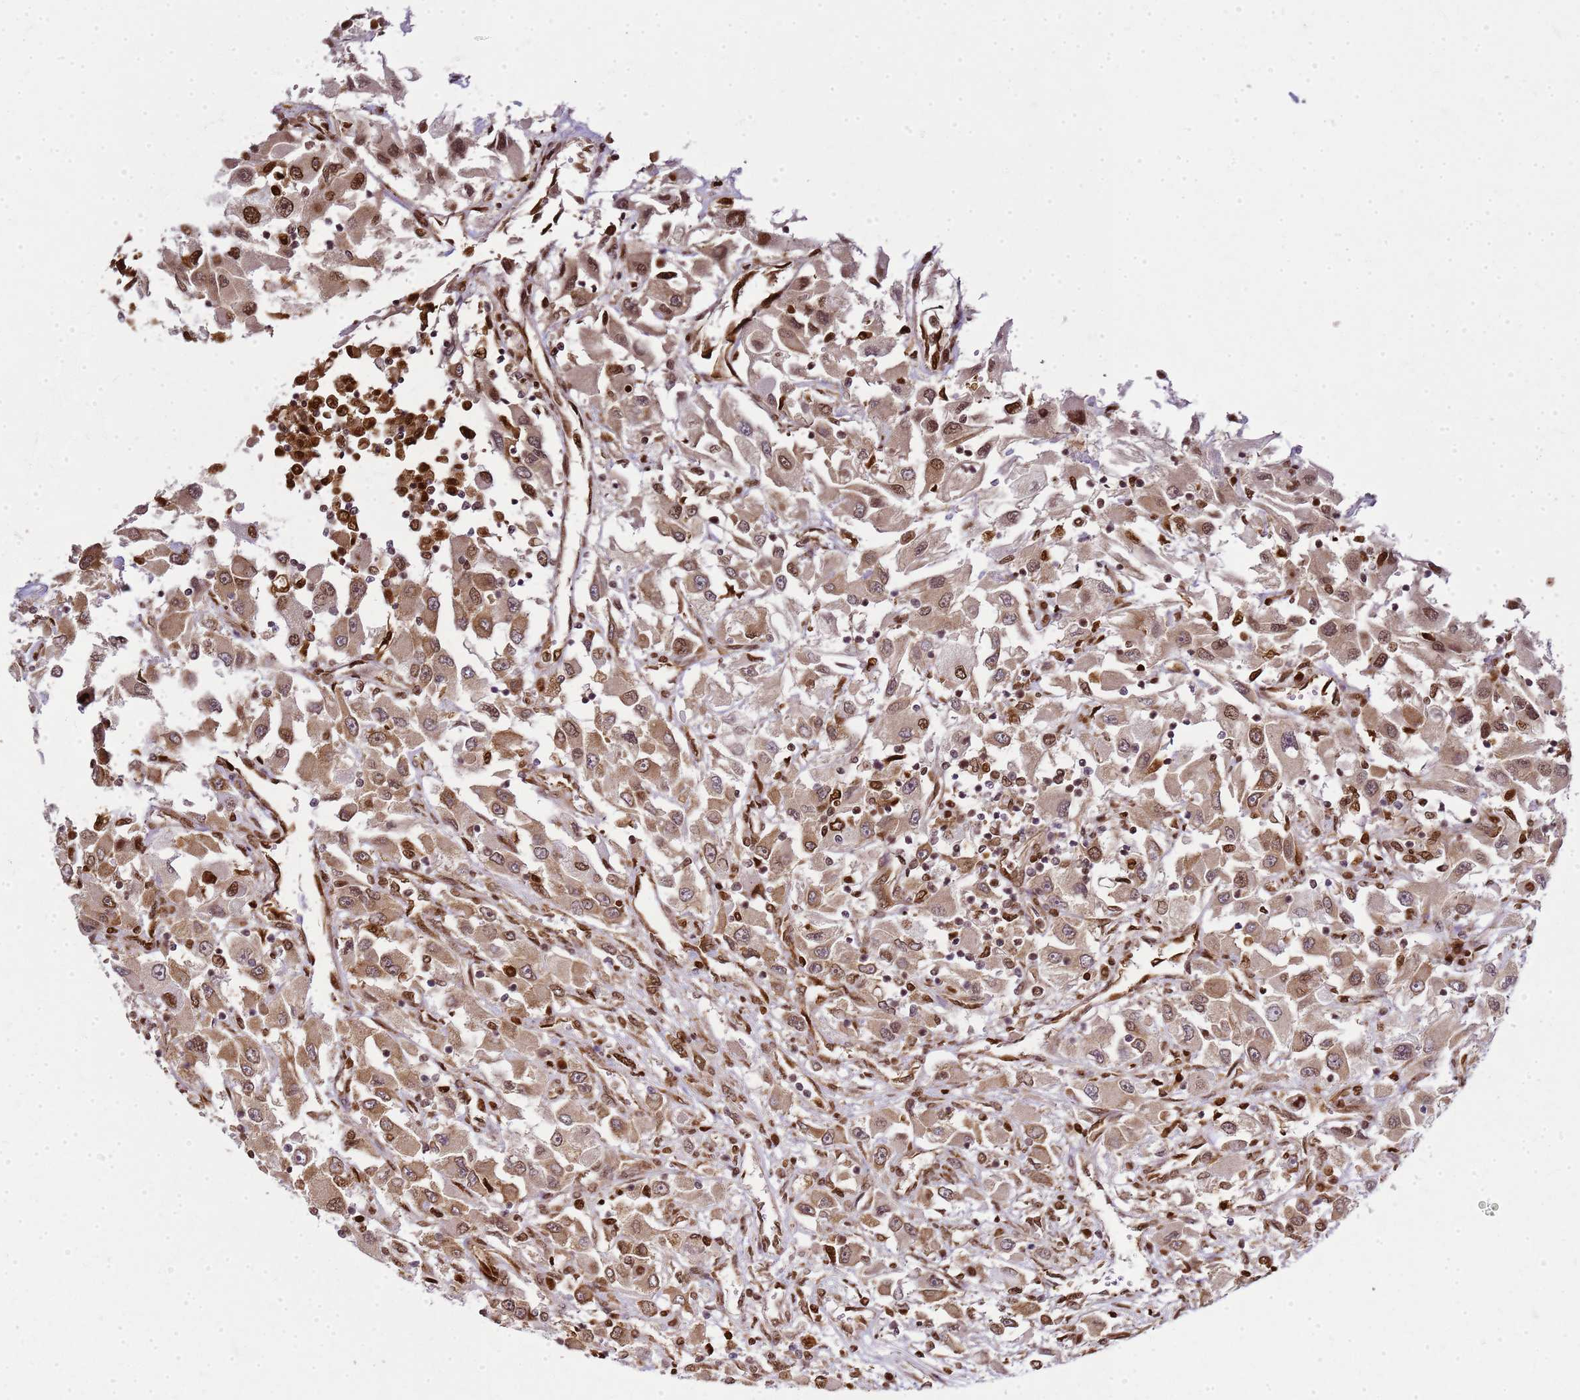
{"staining": {"intensity": "moderate", "quantity": ">75%", "location": "cytoplasmic/membranous,nuclear"}, "tissue": "renal cancer", "cell_type": "Tumor cells", "image_type": "cancer", "snomed": [{"axis": "morphology", "description": "Adenocarcinoma, NOS"}, {"axis": "topography", "description": "Kidney"}], "caption": "This micrograph displays immunohistochemistry staining of adenocarcinoma (renal), with medium moderate cytoplasmic/membranous and nuclear staining in approximately >75% of tumor cells.", "gene": "APEX1", "patient": {"sex": "female", "age": 52}}